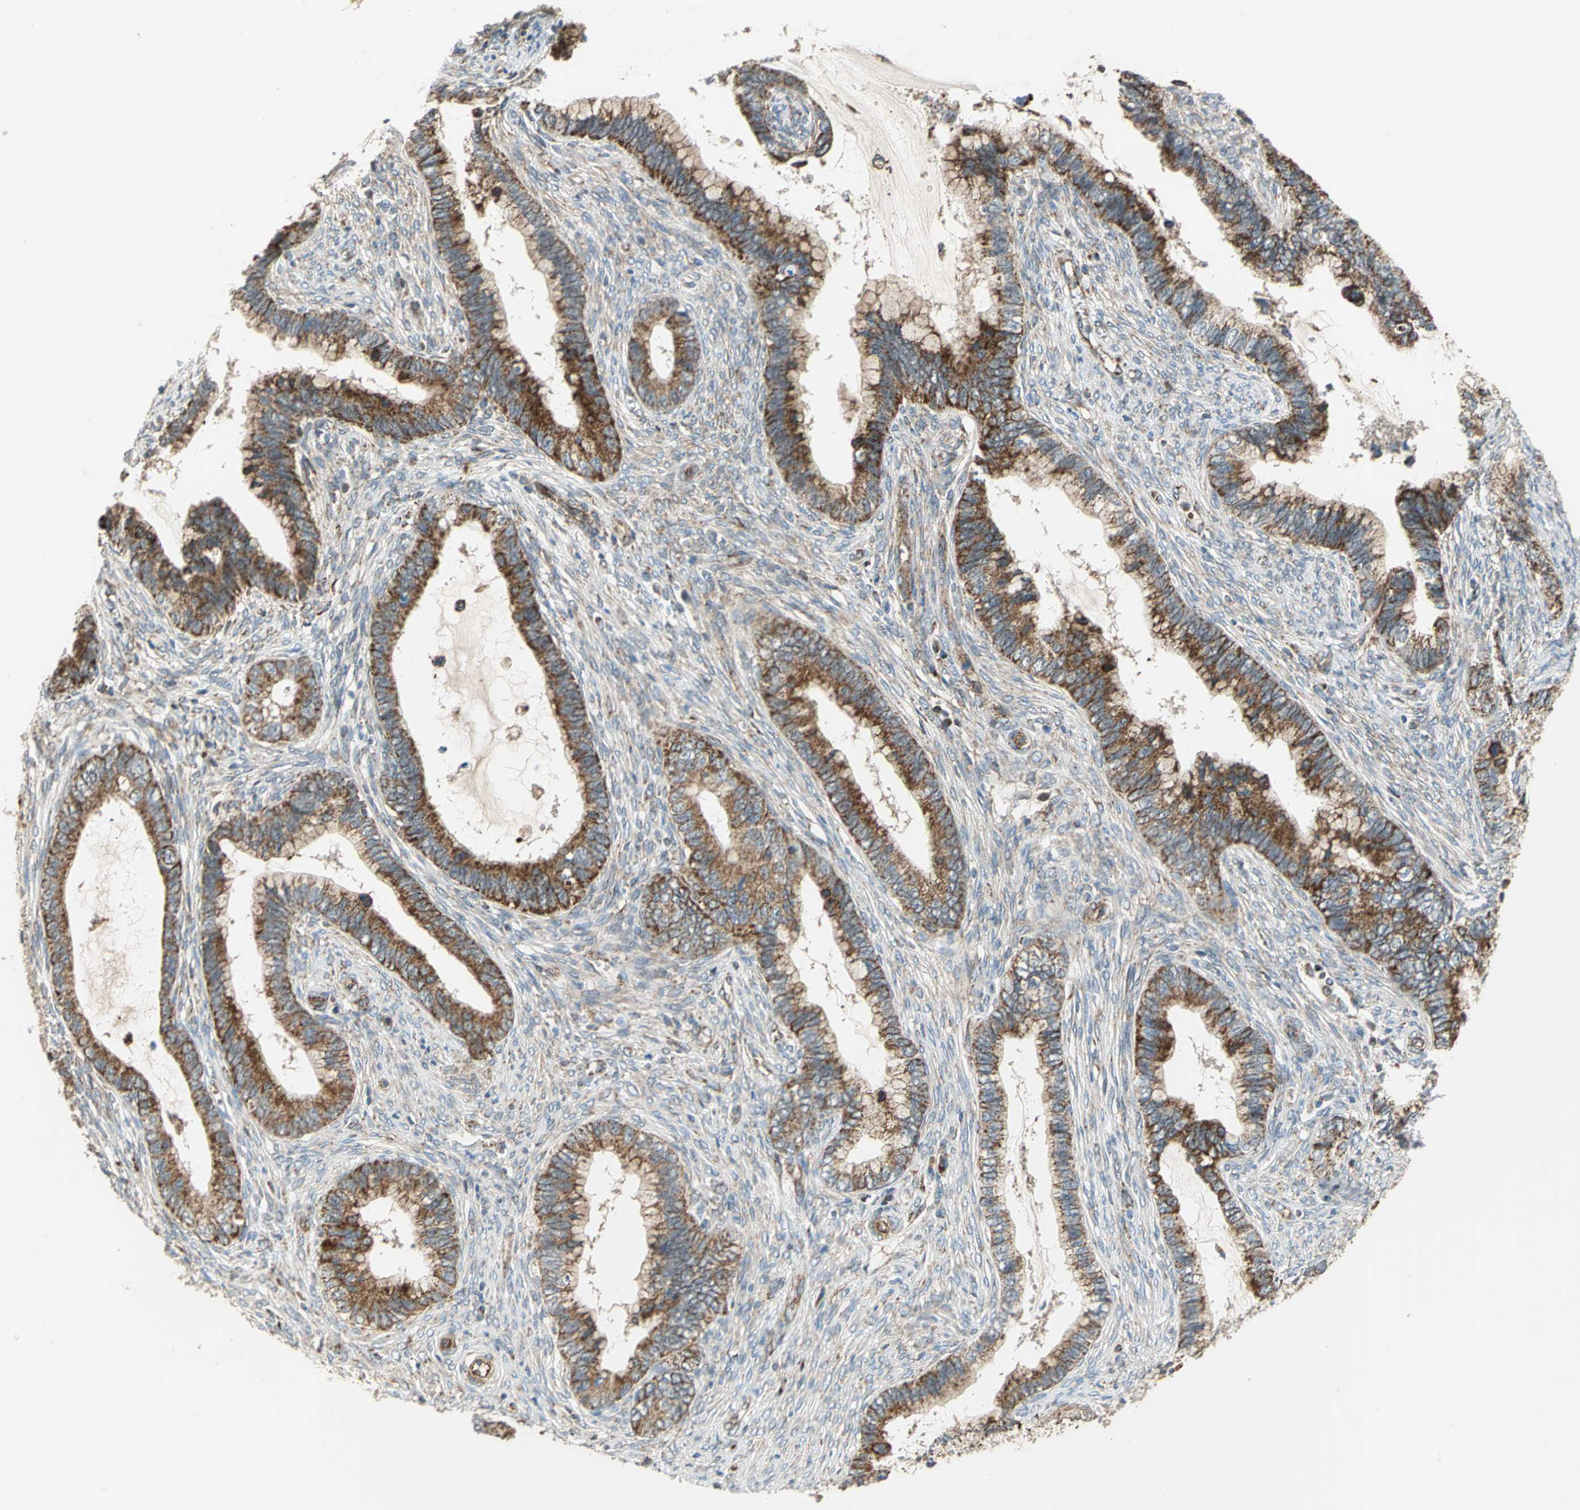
{"staining": {"intensity": "strong", "quantity": ">75%", "location": "cytoplasmic/membranous"}, "tissue": "cervical cancer", "cell_type": "Tumor cells", "image_type": "cancer", "snomed": [{"axis": "morphology", "description": "Adenocarcinoma, NOS"}, {"axis": "topography", "description": "Cervix"}], "caption": "IHC micrograph of human cervical cancer (adenocarcinoma) stained for a protein (brown), which exhibits high levels of strong cytoplasmic/membranous expression in approximately >75% of tumor cells.", "gene": "MRPS22", "patient": {"sex": "female", "age": 44}}